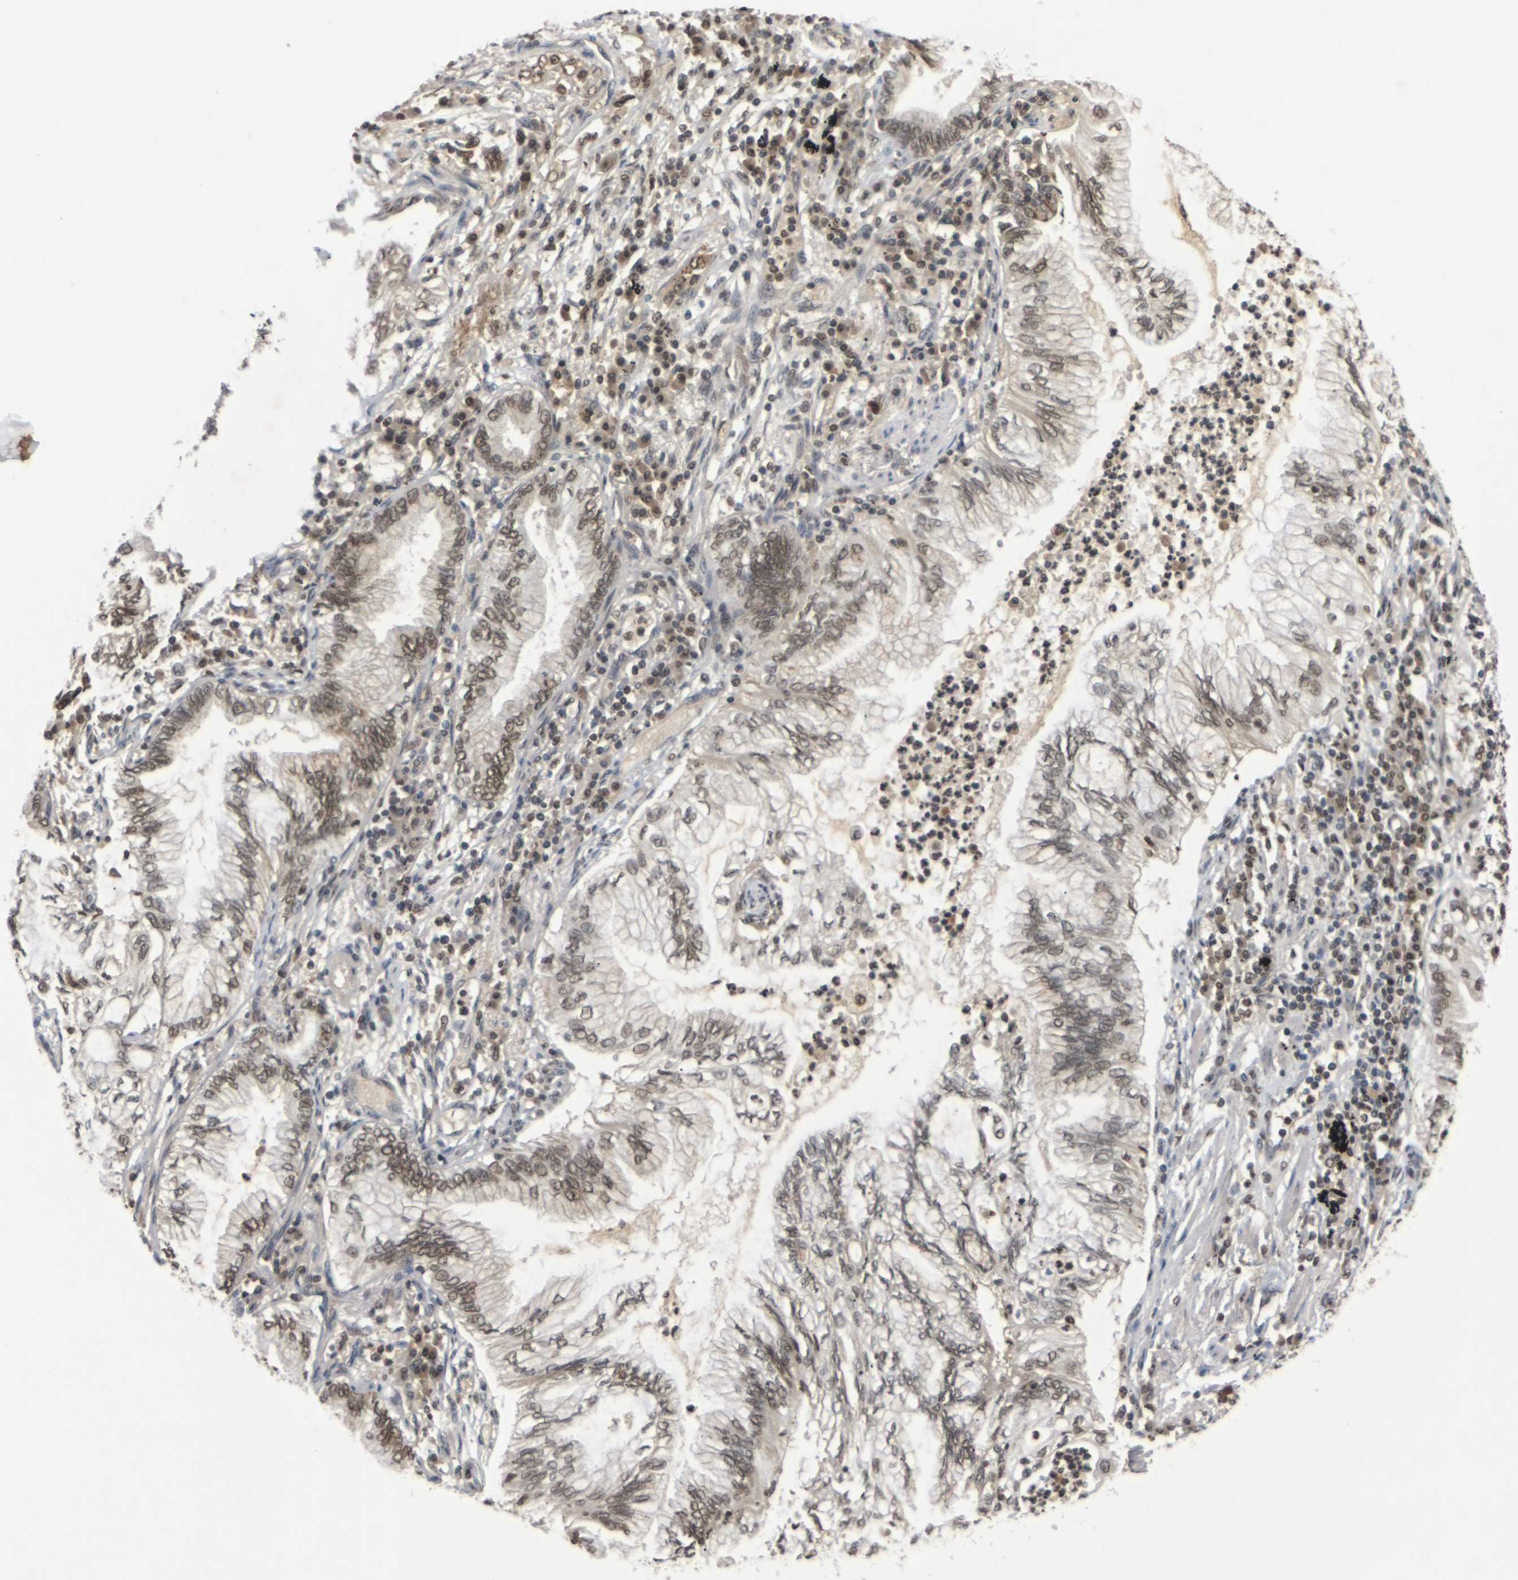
{"staining": {"intensity": "moderate", "quantity": ">75%", "location": "nuclear"}, "tissue": "lung cancer", "cell_type": "Tumor cells", "image_type": "cancer", "snomed": [{"axis": "morphology", "description": "Normal tissue, NOS"}, {"axis": "morphology", "description": "Adenocarcinoma, NOS"}, {"axis": "topography", "description": "Bronchus"}, {"axis": "topography", "description": "Lung"}], "caption": "There is medium levels of moderate nuclear positivity in tumor cells of adenocarcinoma (lung), as demonstrated by immunohistochemical staining (brown color).", "gene": "NELFA", "patient": {"sex": "female", "age": 70}}